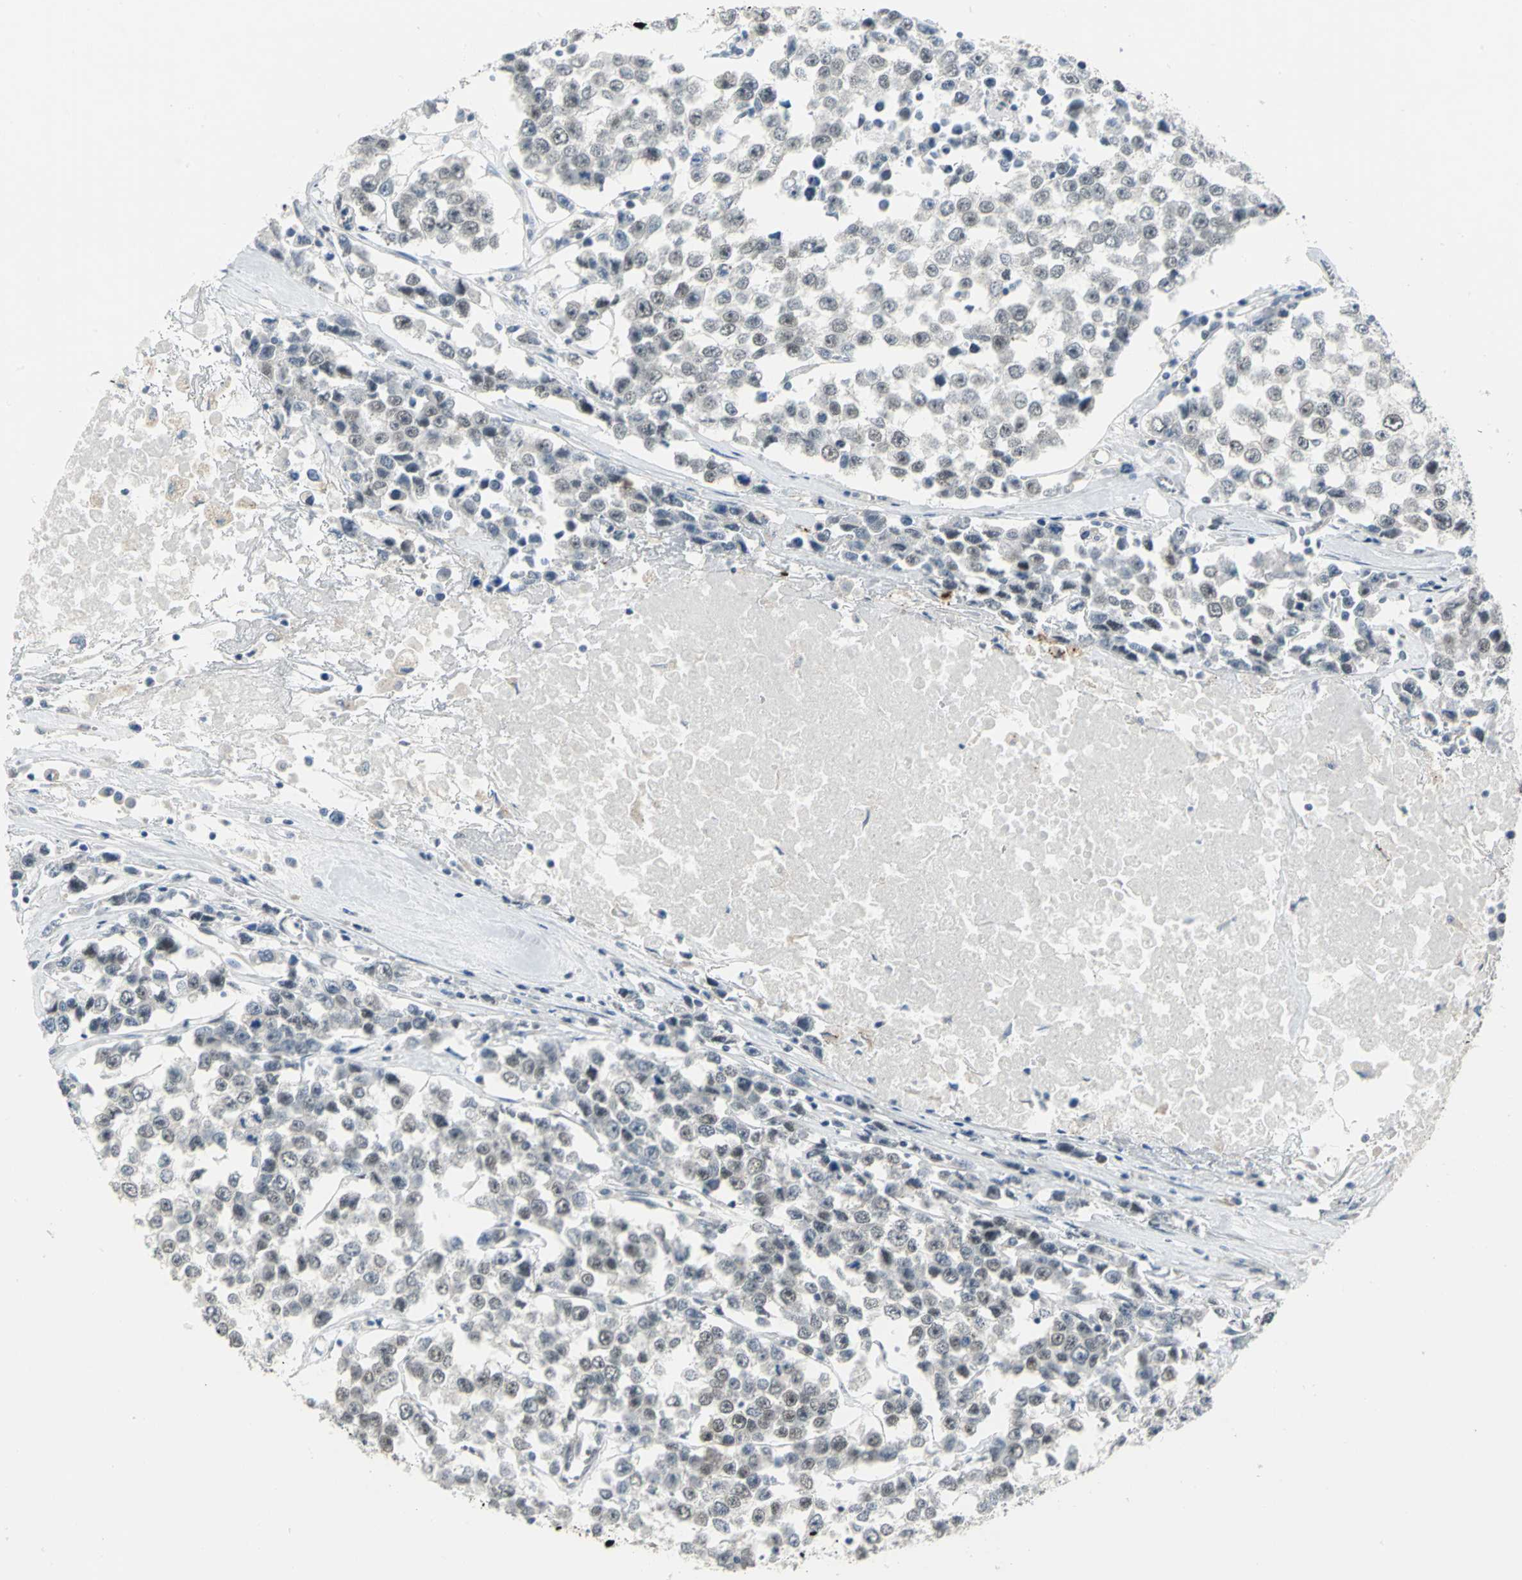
{"staining": {"intensity": "weak", "quantity": "25%-75%", "location": "nuclear"}, "tissue": "testis cancer", "cell_type": "Tumor cells", "image_type": "cancer", "snomed": [{"axis": "morphology", "description": "Seminoma, NOS"}, {"axis": "morphology", "description": "Carcinoma, Embryonal, NOS"}, {"axis": "topography", "description": "Testis"}], "caption": "The immunohistochemical stain labels weak nuclear staining in tumor cells of seminoma (testis) tissue. Nuclei are stained in blue.", "gene": "GLI3", "patient": {"sex": "male", "age": 52}}